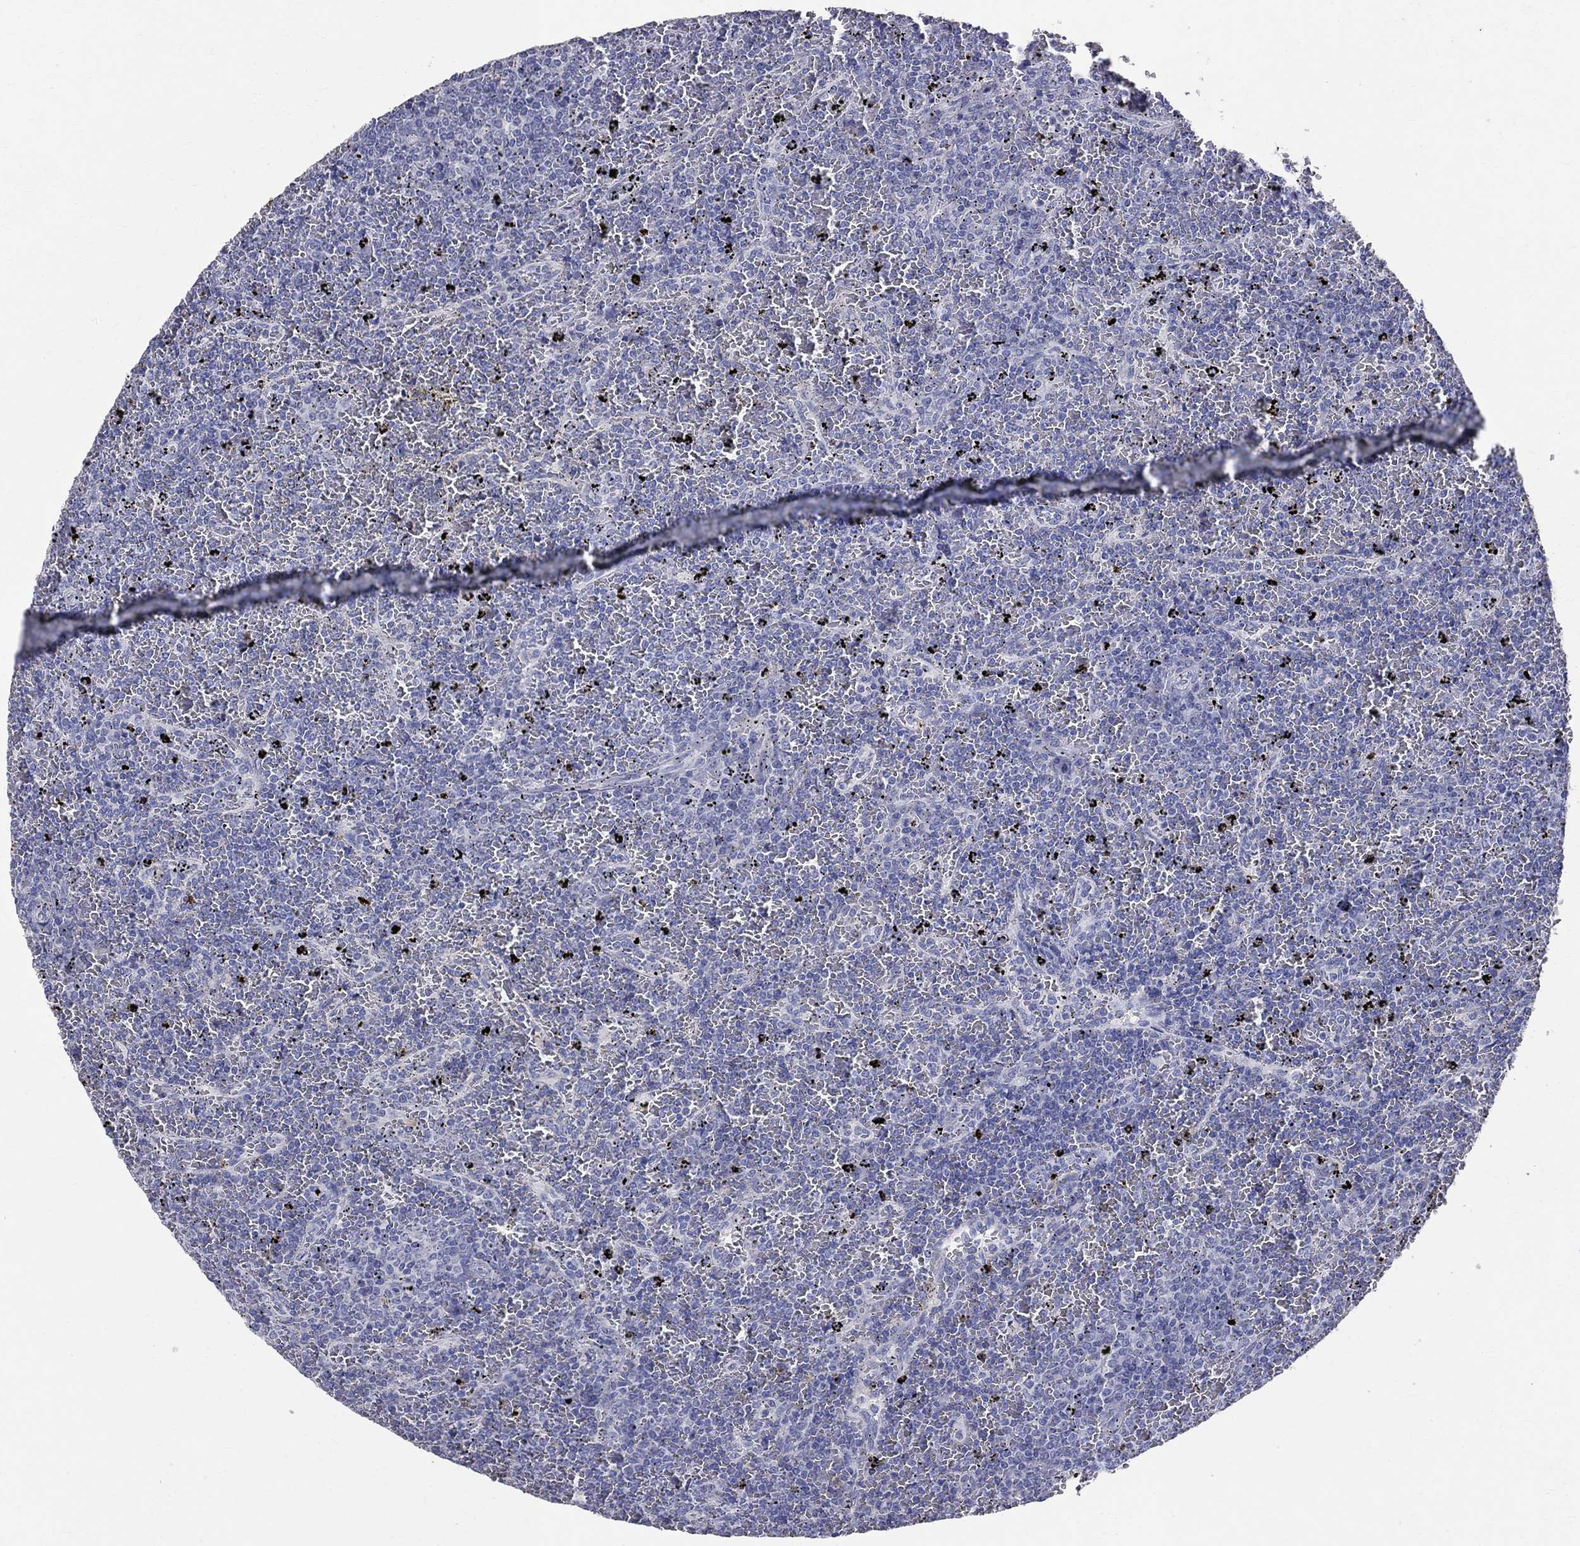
{"staining": {"intensity": "negative", "quantity": "none", "location": "none"}, "tissue": "lymphoma", "cell_type": "Tumor cells", "image_type": "cancer", "snomed": [{"axis": "morphology", "description": "Malignant lymphoma, non-Hodgkin's type, Low grade"}, {"axis": "topography", "description": "Spleen"}], "caption": "The image exhibits no significant positivity in tumor cells of lymphoma.", "gene": "ANXA10", "patient": {"sex": "female", "age": 77}}